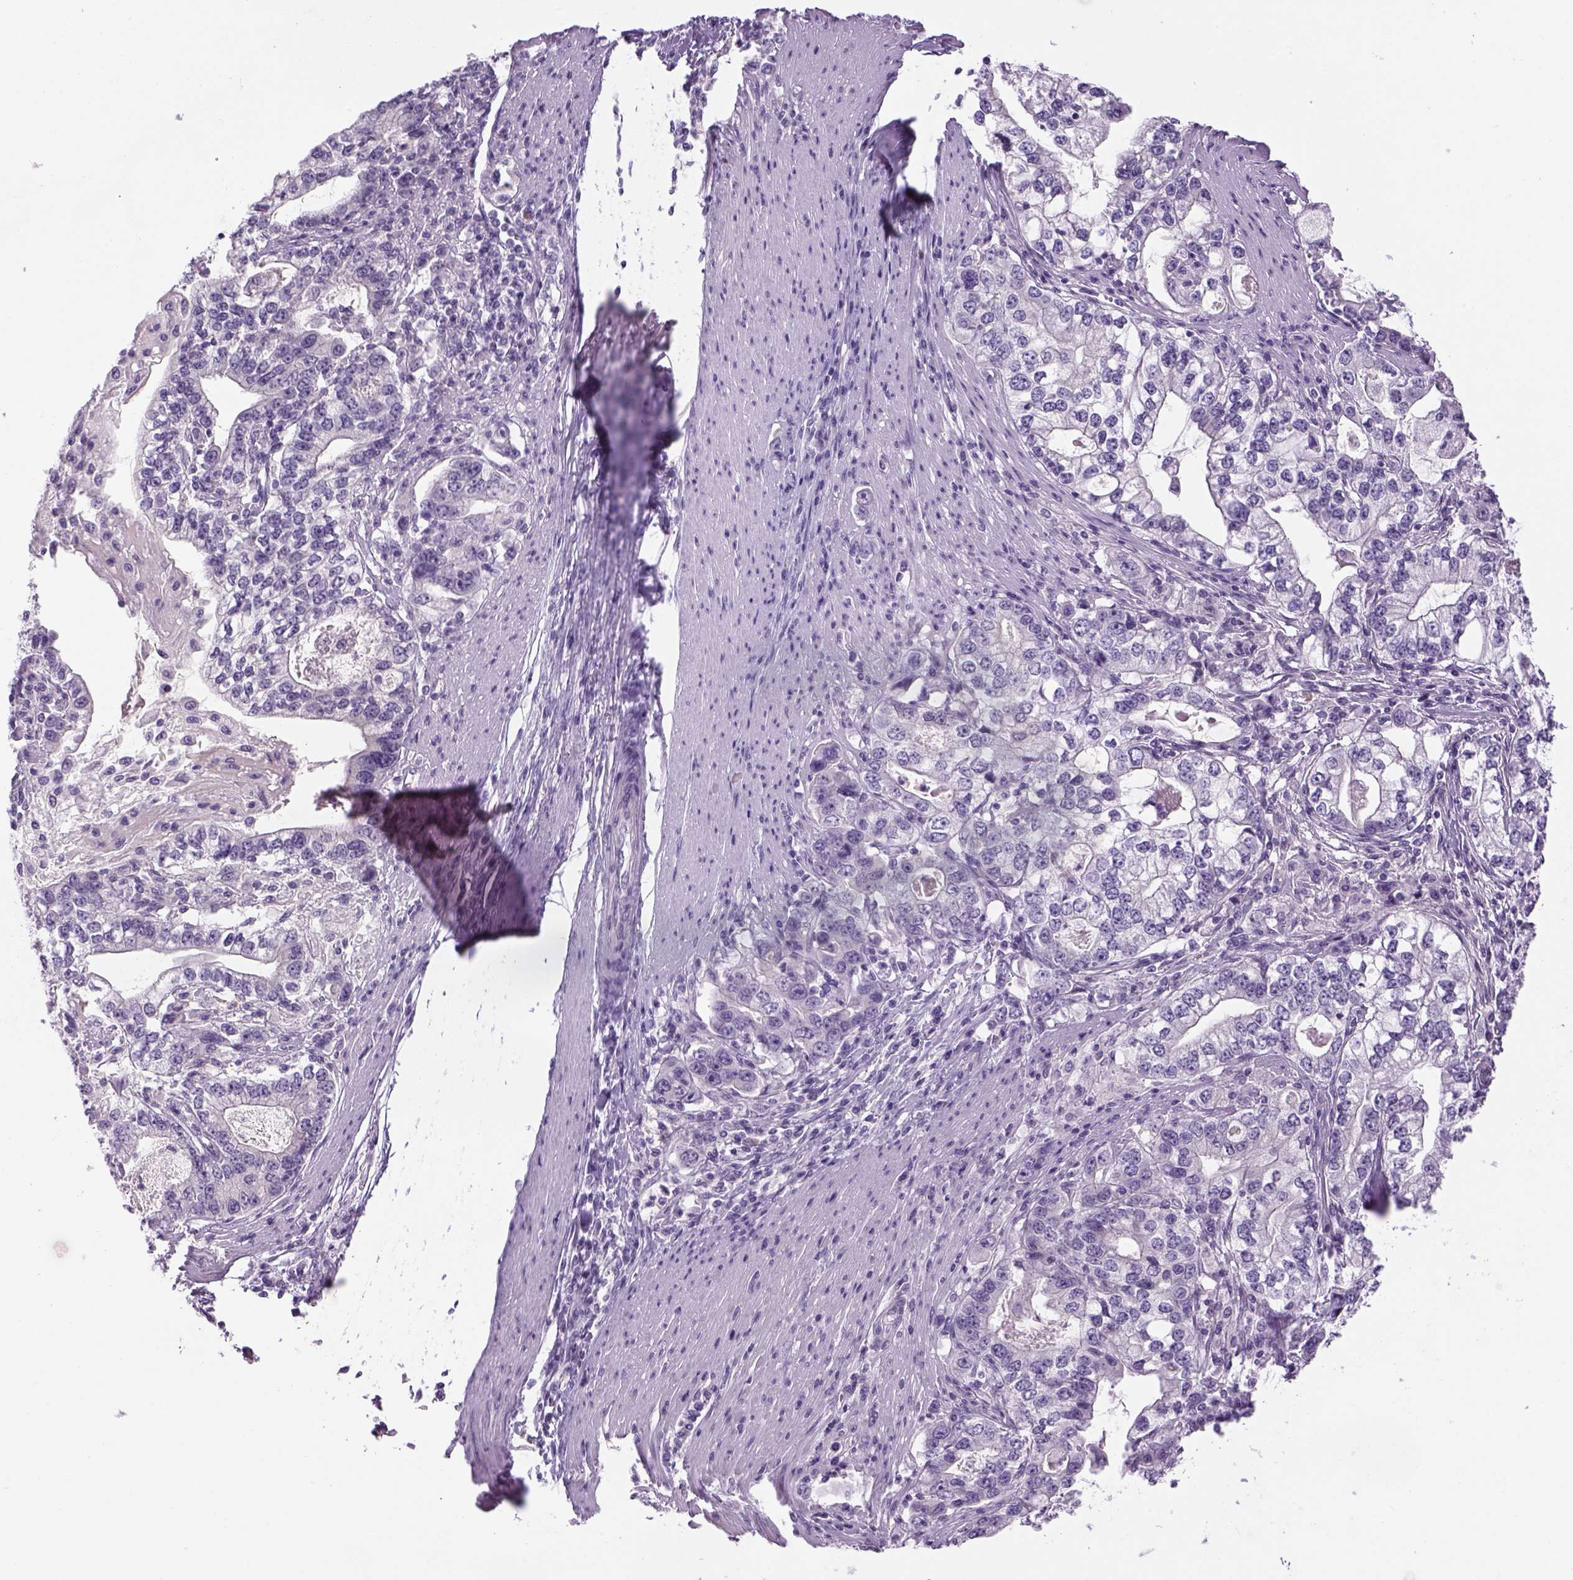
{"staining": {"intensity": "negative", "quantity": "none", "location": "none"}, "tissue": "stomach cancer", "cell_type": "Tumor cells", "image_type": "cancer", "snomed": [{"axis": "morphology", "description": "Adenocarcinoma, NOS"}, {"axis": "topography", "description": "Stomach, lower"}], "caption": "This is an IHC image of human stomach cancer. There is no positivity in tumor cells.", "gene": "DBH", "patient": {"sex": "female", "age": 72}}